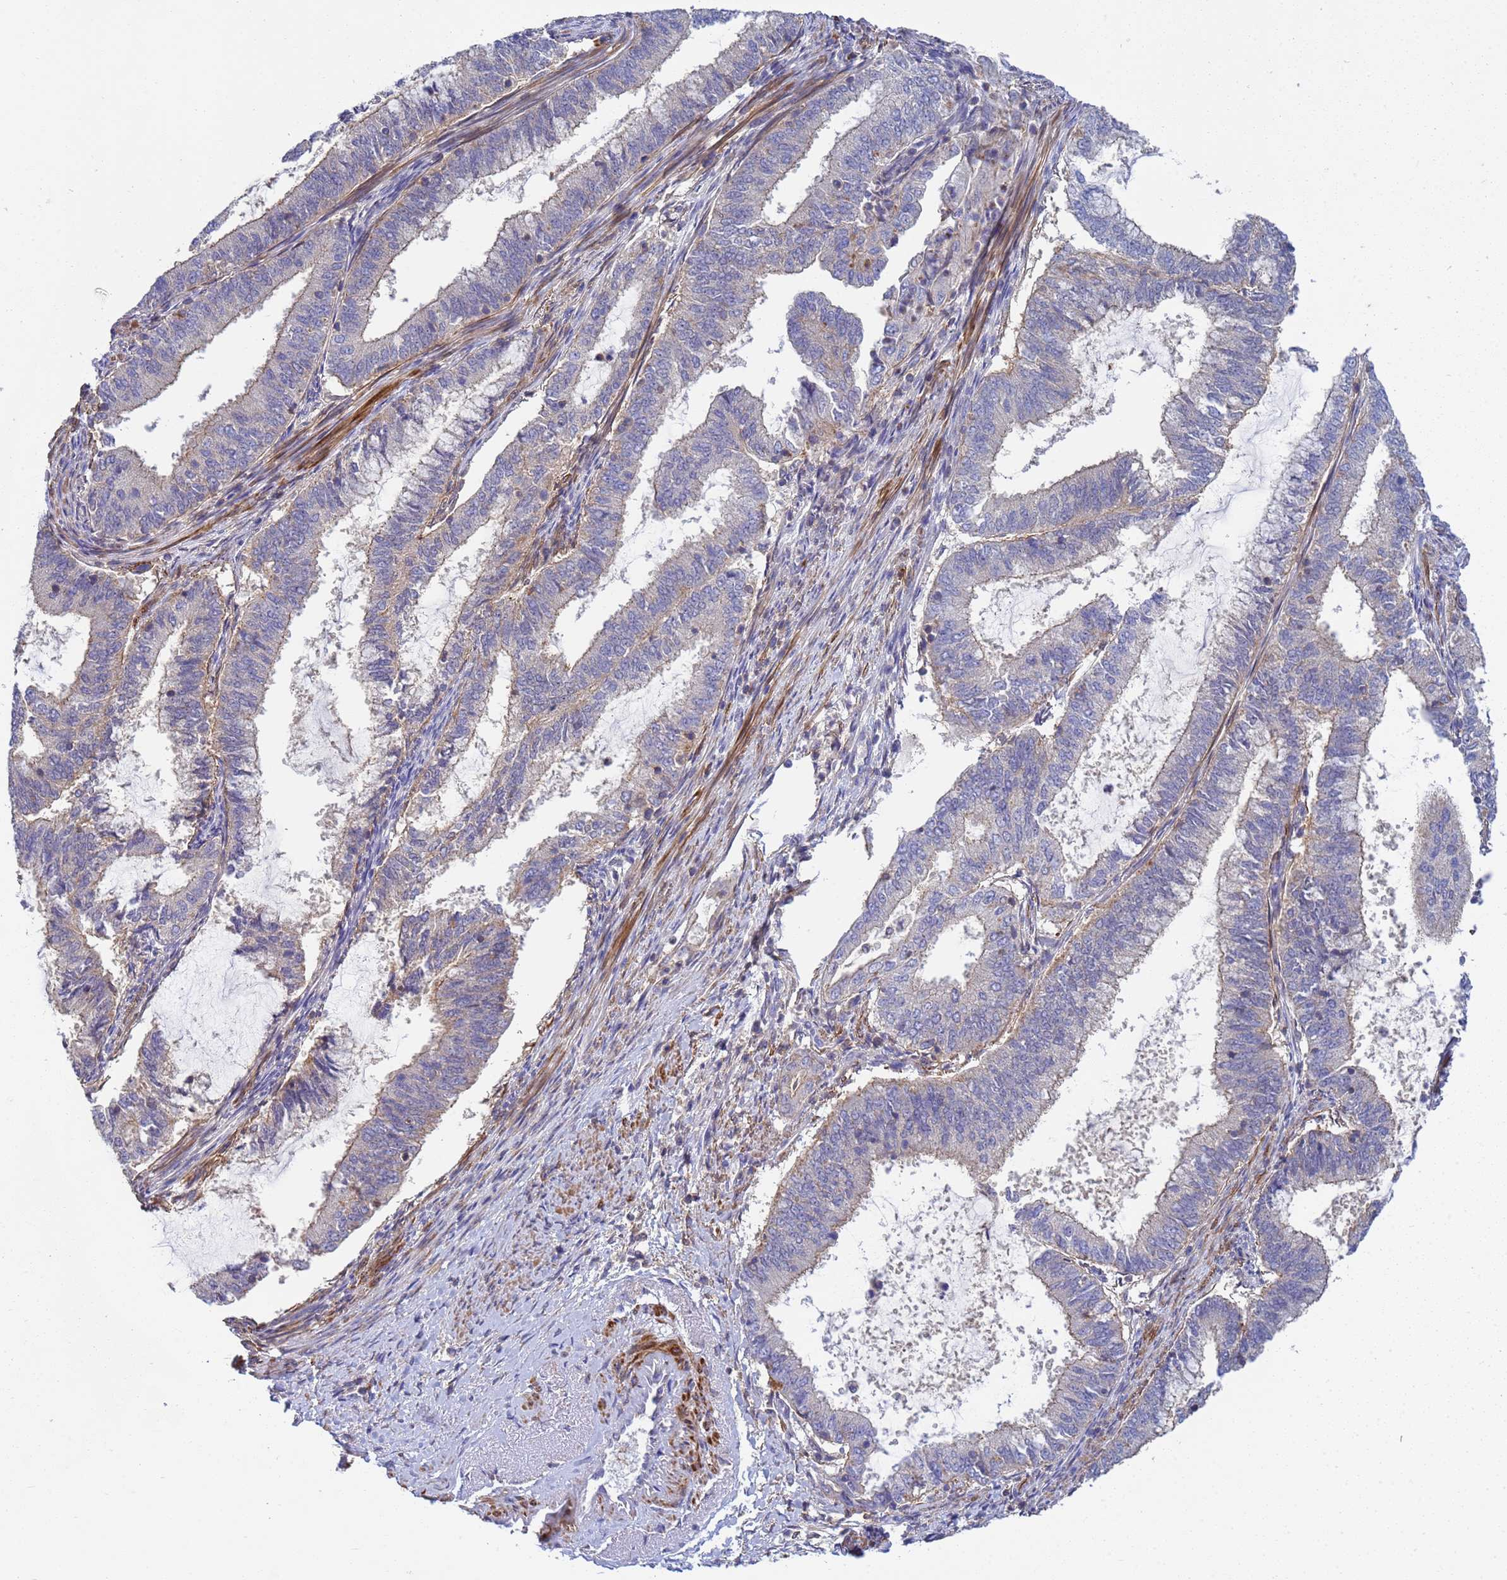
{"staining": {"intensity": "weak", "quantity": "<25%", "location": "cytoplasmic/membranous"}, "tissue": "endometrial cancer", "cell_type": "Tumor cells", "image_type": "cancer", "snomed": [{"axis": "morphology", "description": "Adenocarcinoma, NOS"}, {"axis": "topography", "description": "Endometrium"}], "caption": "Immunohistochemistry photomicrograph of neoplastic tissue: endometrial adenocarcinoma stained with DAB (3,3'-diaminobenzidine) shows no significant protein staining in tumor cells. (Immunohistochemistry (ihc), brightfield microscopy, high magnification).", "gene": "KLHL13", "patient": {"sex": "female", "age": 51}}